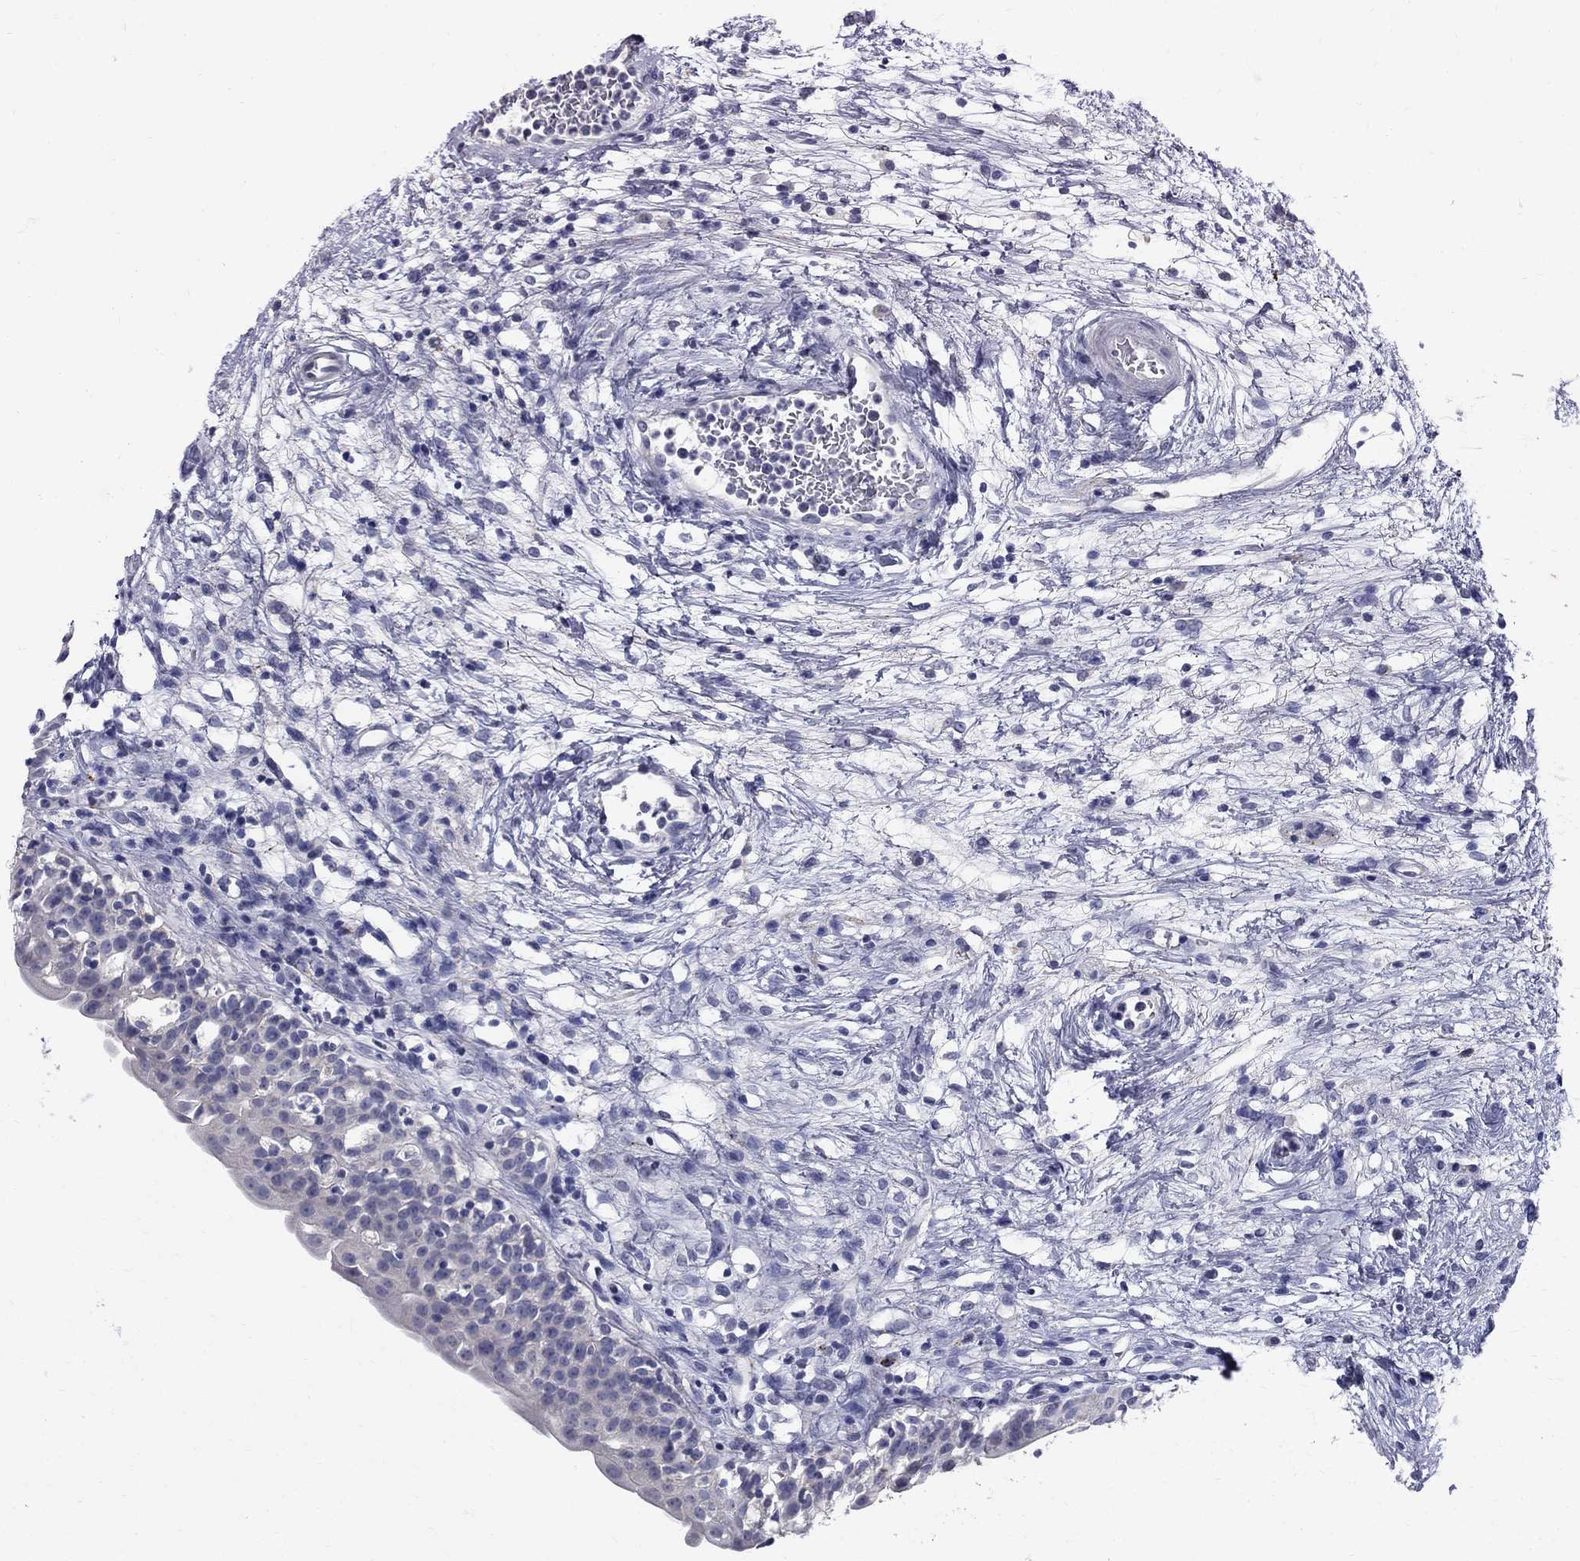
{"staining": {"intensity": "negative", "quantity": "none", "location": "none"}, "tissue": "urinary bladder", "cell_type": "Urothelial cells", "image_type": "normal", "snomed": [{"axis": "morphology", "description": "Normal tissue, NOS"}, {"axis": "topography", "description": "Urinary bladder"}], "caption": "DAB immunohistochemical staining of benign human urinary bladder demonstrates no significant positivity in urothelial cells. (Immunohistochemistry, brightfield microscopy, high magnification).", "gene": "TP53TG5", "patient": {"sex": "male", "age": 76}}